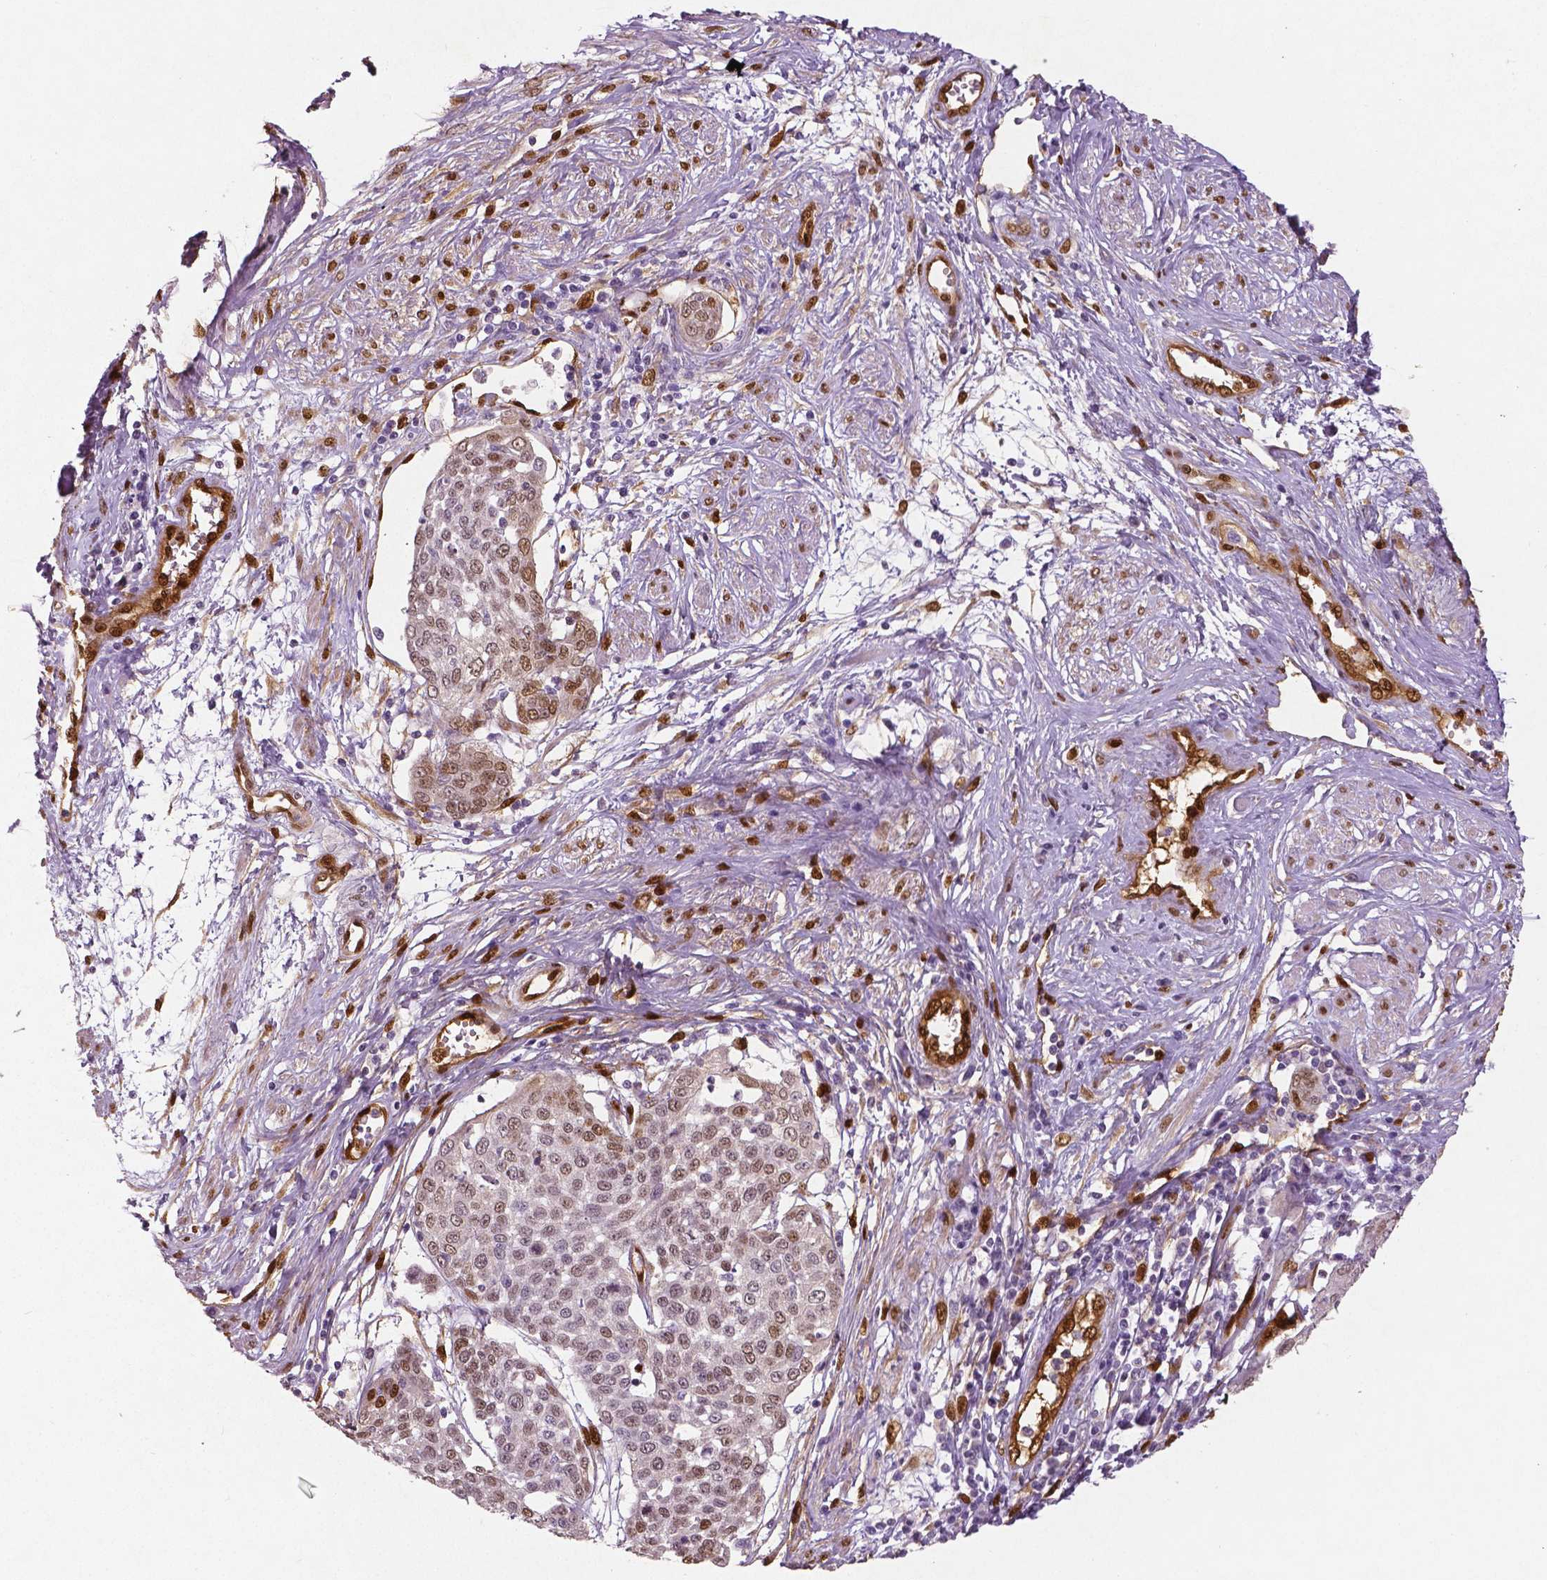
{"staining": {"intensity": "weak", "quantity": ">75%", "location": "cytoplasmic/membranous,nuclear"}, "tissue": "cervical cancer", "cell_type": "Tumor cells", "image_type": "cancer", "snomed": [{"axis": "morphology", "description": "Squamous cell carcinoma, NOS"}, {"axis": "topography", "description": "Cervix"}], "caption": "Cervical cancer tissue displays weak cytoplasmic/membranous and nuclear positivity in approximately >75% of tumor cells, visualized by immunohistochemistry.", "gene": "WWTR1", "patient": {"sex": "female", "age": 34}}